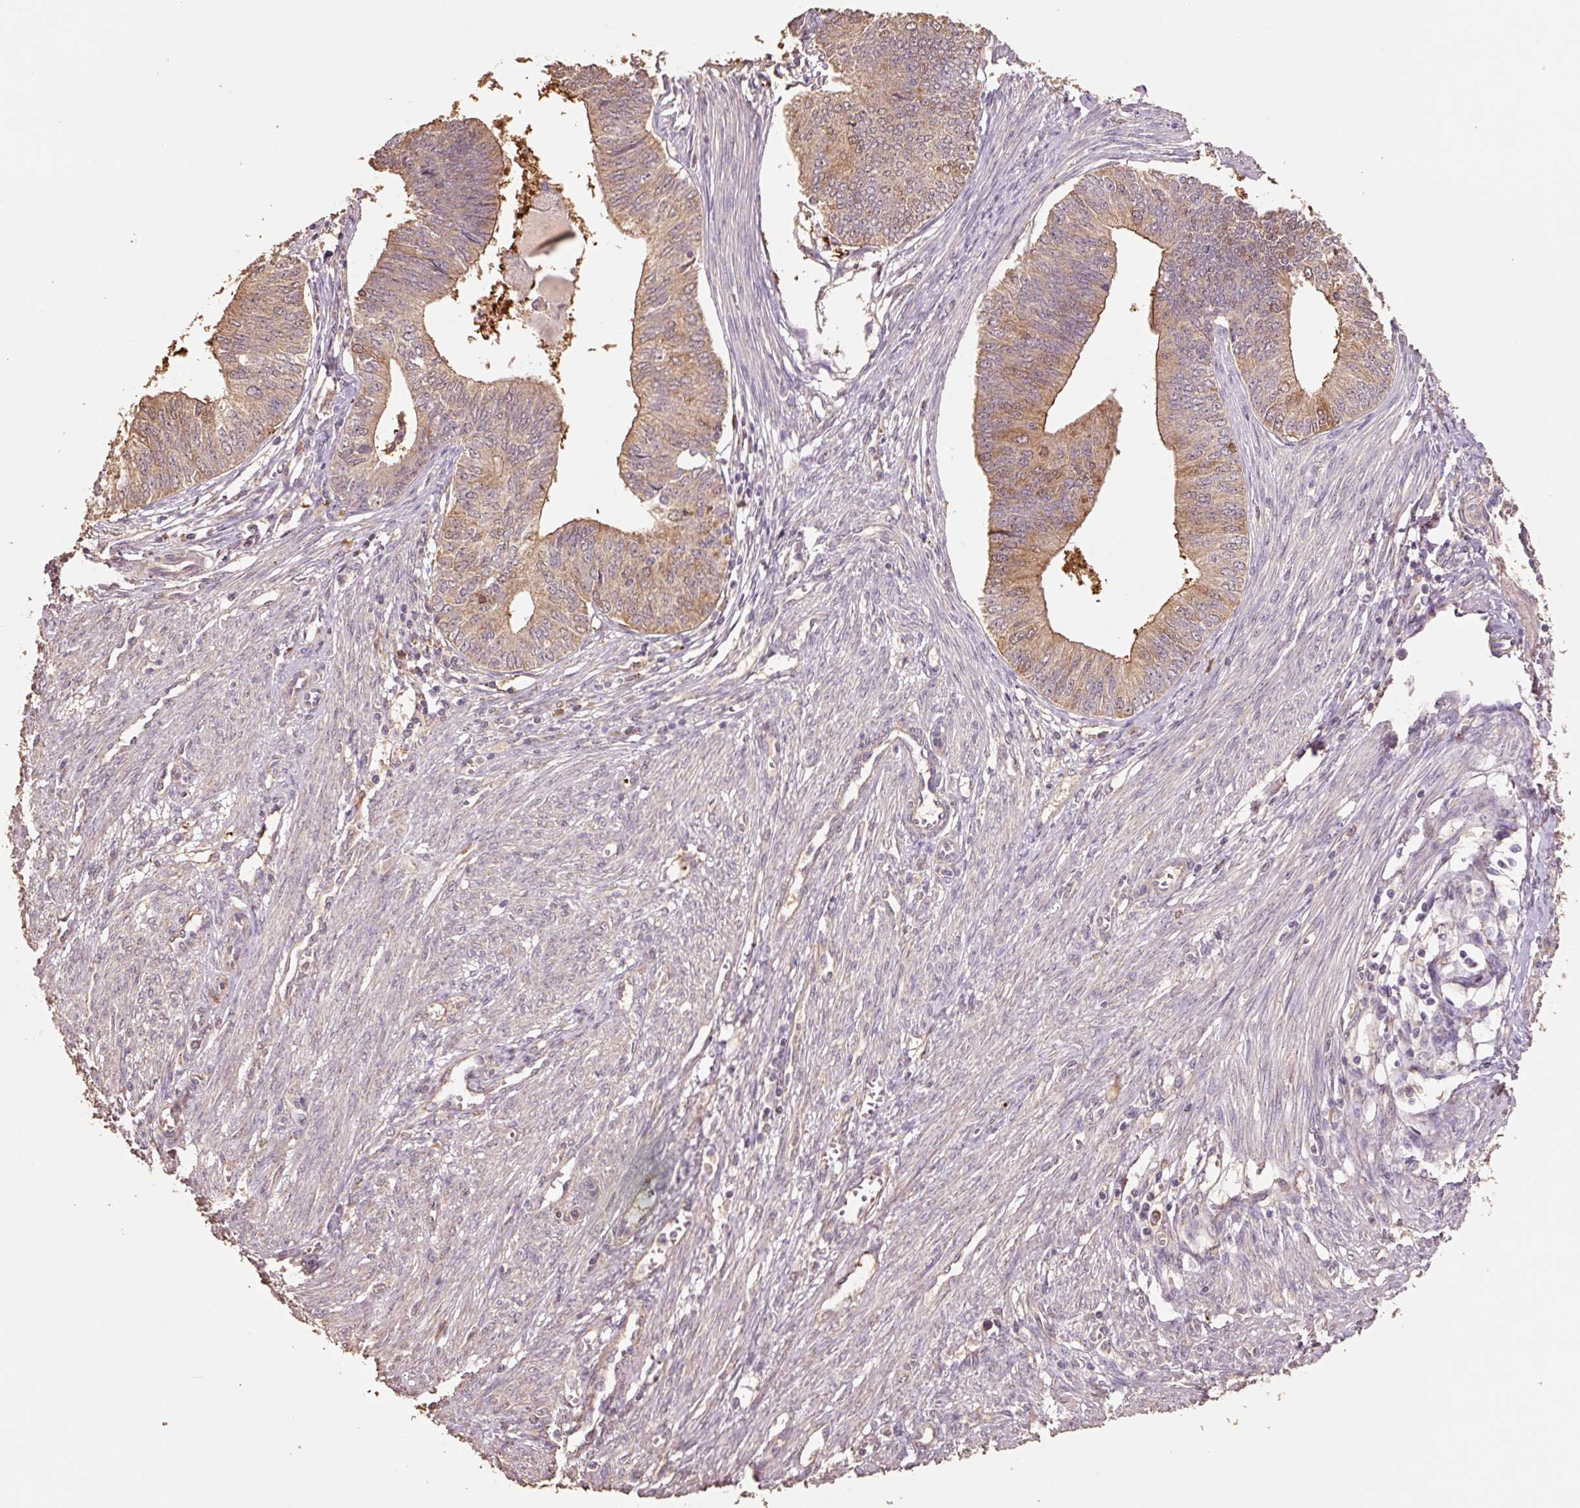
{"staining": {"intensity": "weak", "quantity": ">75%", "location": "cytoplasmic/membranous,nuclear"}, "tissue": "endometrial cancer", "cell_type": "Tumor cells", "image_type": "cancer", "snomed": [{"axis": "morphology", "description": "Adenocarcinoma, NOS"}, {"axis": "topography", "description": "Endometrium"}], "caption": "Weak cytoplasmic/membranous and nuclear positivity for a protein is identified in approximately >75% of tumor cells of adenocarcinoma (endometrial) using IHC.", "gene": "HERC2", "patient": {"sex": "female", "age": 68}}